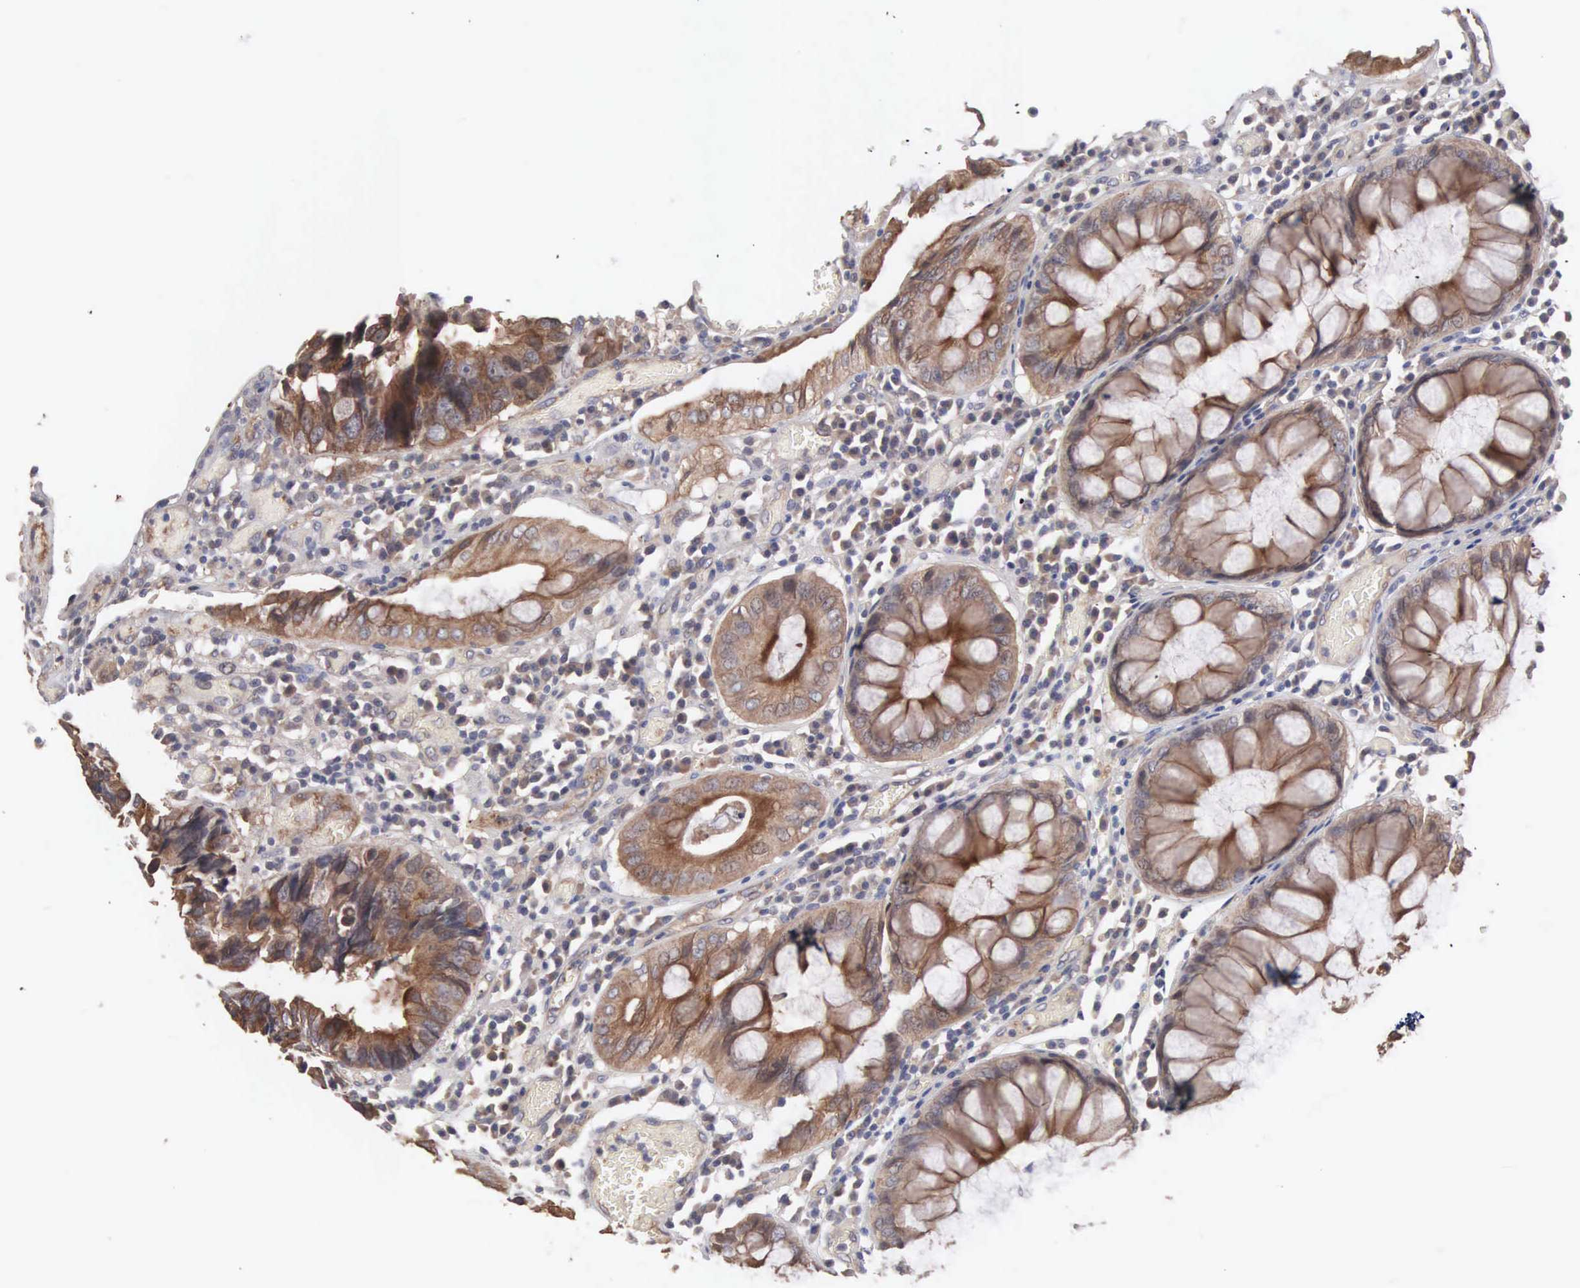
{"staining": {"intensity": "moderate", "quantity": ">75%", "location": "cytoplasmic/membranous"}, "tissue": "colorectal cancer", "cell_type": "Tumor cells", "image_type": "cancer", "snomed": [{"axis": "morphology", "description": "Adenocarcinoma, NOS"}, {"axis": "topography", "description": "Rectum"}], "caption": "DAB immunohistochemical staining of colorectal cancer reveals moderate cytoplasmic/membranous protein expression in about >75% of tumor cells.", "gene": "INF2", "patient": {"sex": "female", "age": 98}}